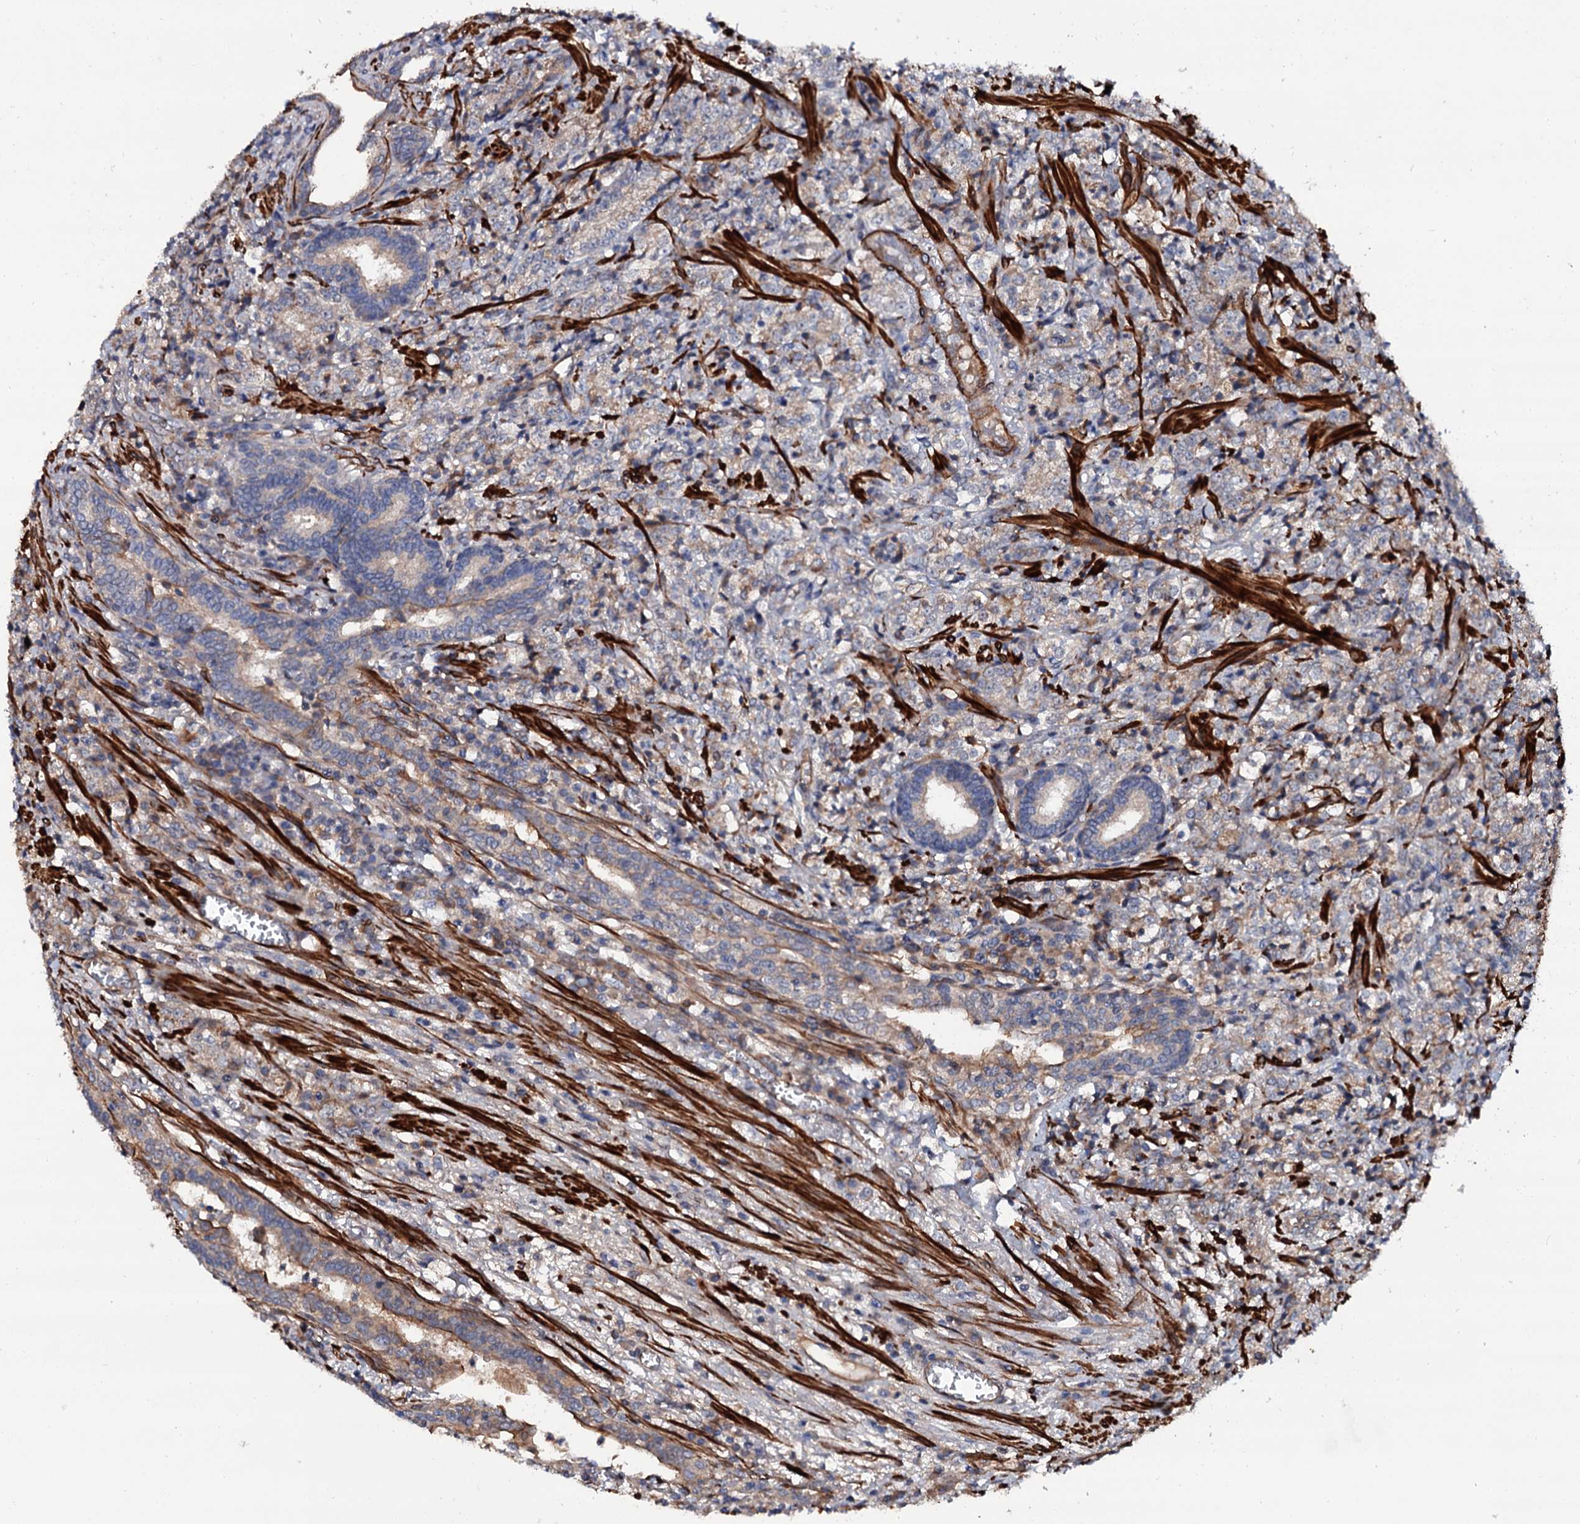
{"staining": {"intensity": "weak", "quantity": "25%-75%", "location": "cytoplasmic/membranous"}, "tissue": "prostate cancer", "cell_type": "Tumor cells", "image_type": "cancer", "snomed": [{"axis": "morphology", "description": "Adenocarcinoma, High grade"}, {"axis": "topography", "description": "Prostate"}], "caption": "Approximately 25%-75% of tumor cells in human prostate cancer (high-grade adenocarcinoma) display weak cytoplasmic/membranous protein expression as visualized by brown immunohistochemical staining.", "gene": "ISM2", "patient": {"sex": "male", "age": 69}}